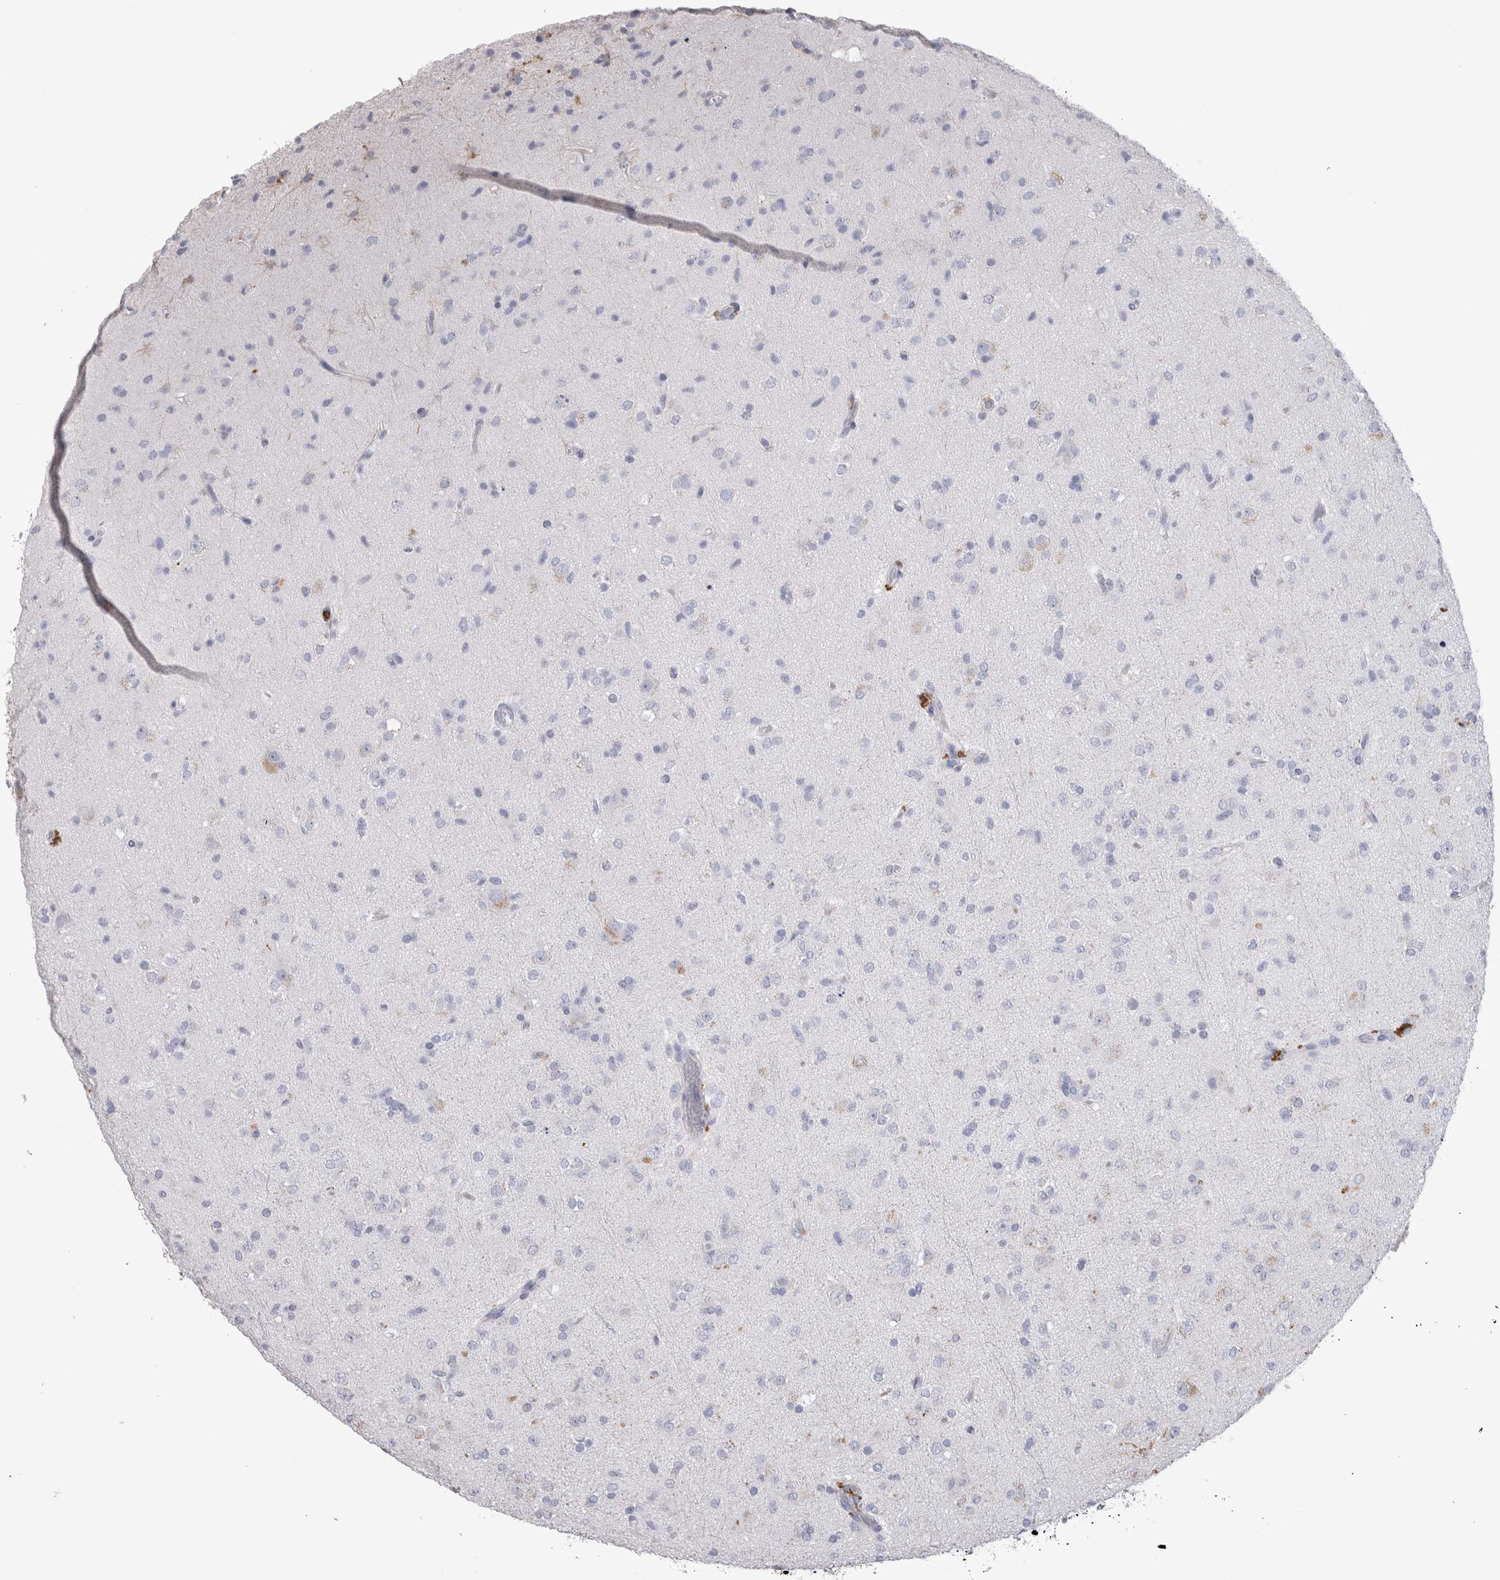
{"staining": {"intensity": "negative", "quantity": "none", "location": "none"}, "tissue": "glioma", "cell_type": "Tumor cells", "image_type": "cancer", "snomed": [{"axis": "morphology", "description": "Glioma, malignant, Low grade"}, {"axis": "topography", "description": "Brain"}], "caption": "Glioma stained for a protein using immunohistochemistry (IHC) exhibits no expression tumor cells.", "gene": "ADAM2", "patient": {"sex": "male", "age": 65}}